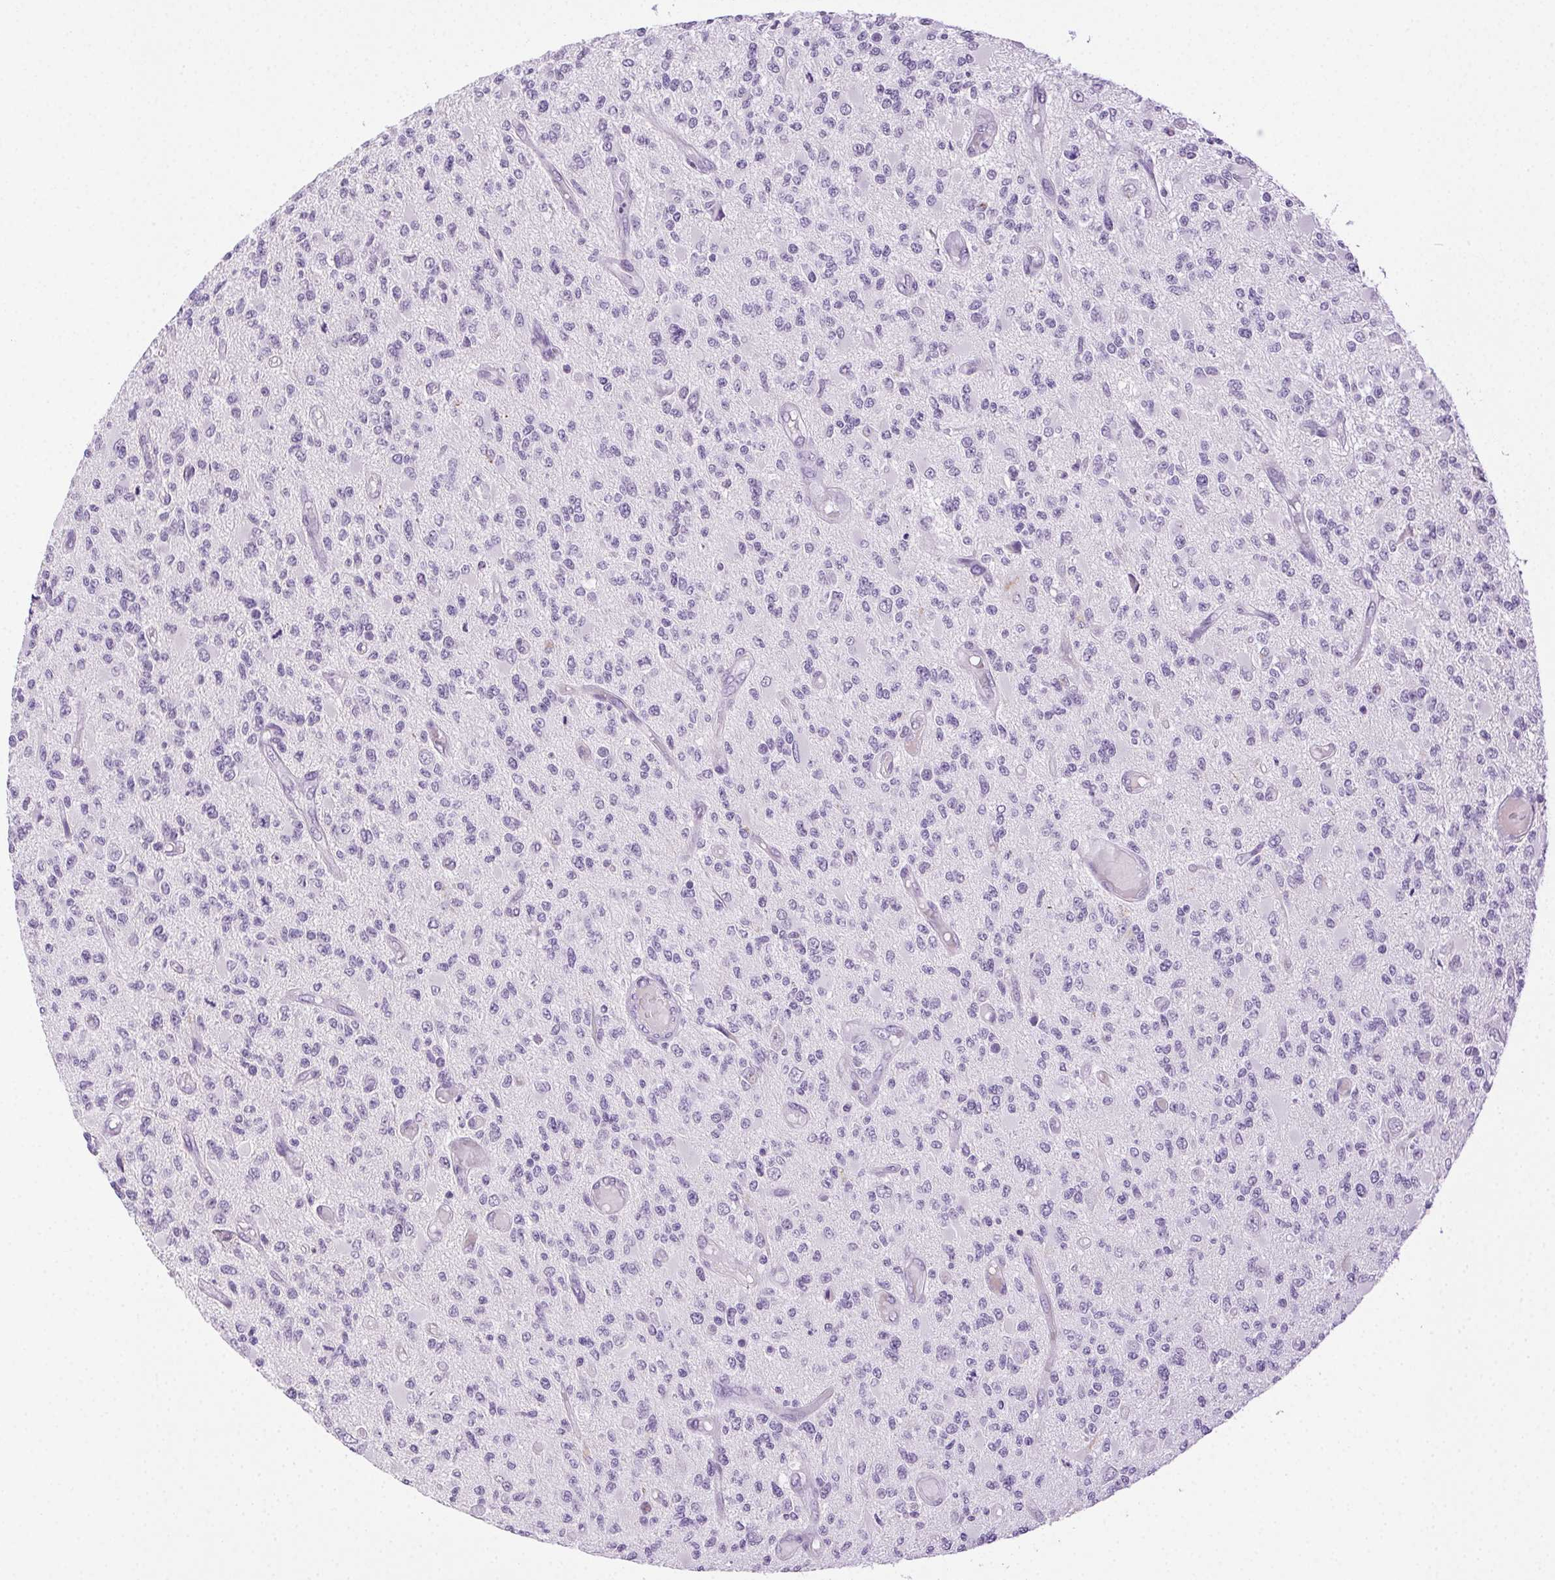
{"staining": {"intensity": "negative", "quantity": "none", "location": "none"}, "tissue": "glioma", "cell_type": "Tumor cells", "image_type": "cancer", "snomed": [{"axis": "morphology", "description": "Glioma, malignant, High grade"}, {"axis": "topography", "description": "Brain"}], "caption": "Malignant high-grade glioma was stained to show a protein in brown. There is no significant expression in tumor cells.", "gene": "CLDN10", "patient": {"sex": "female", "age": 63}}